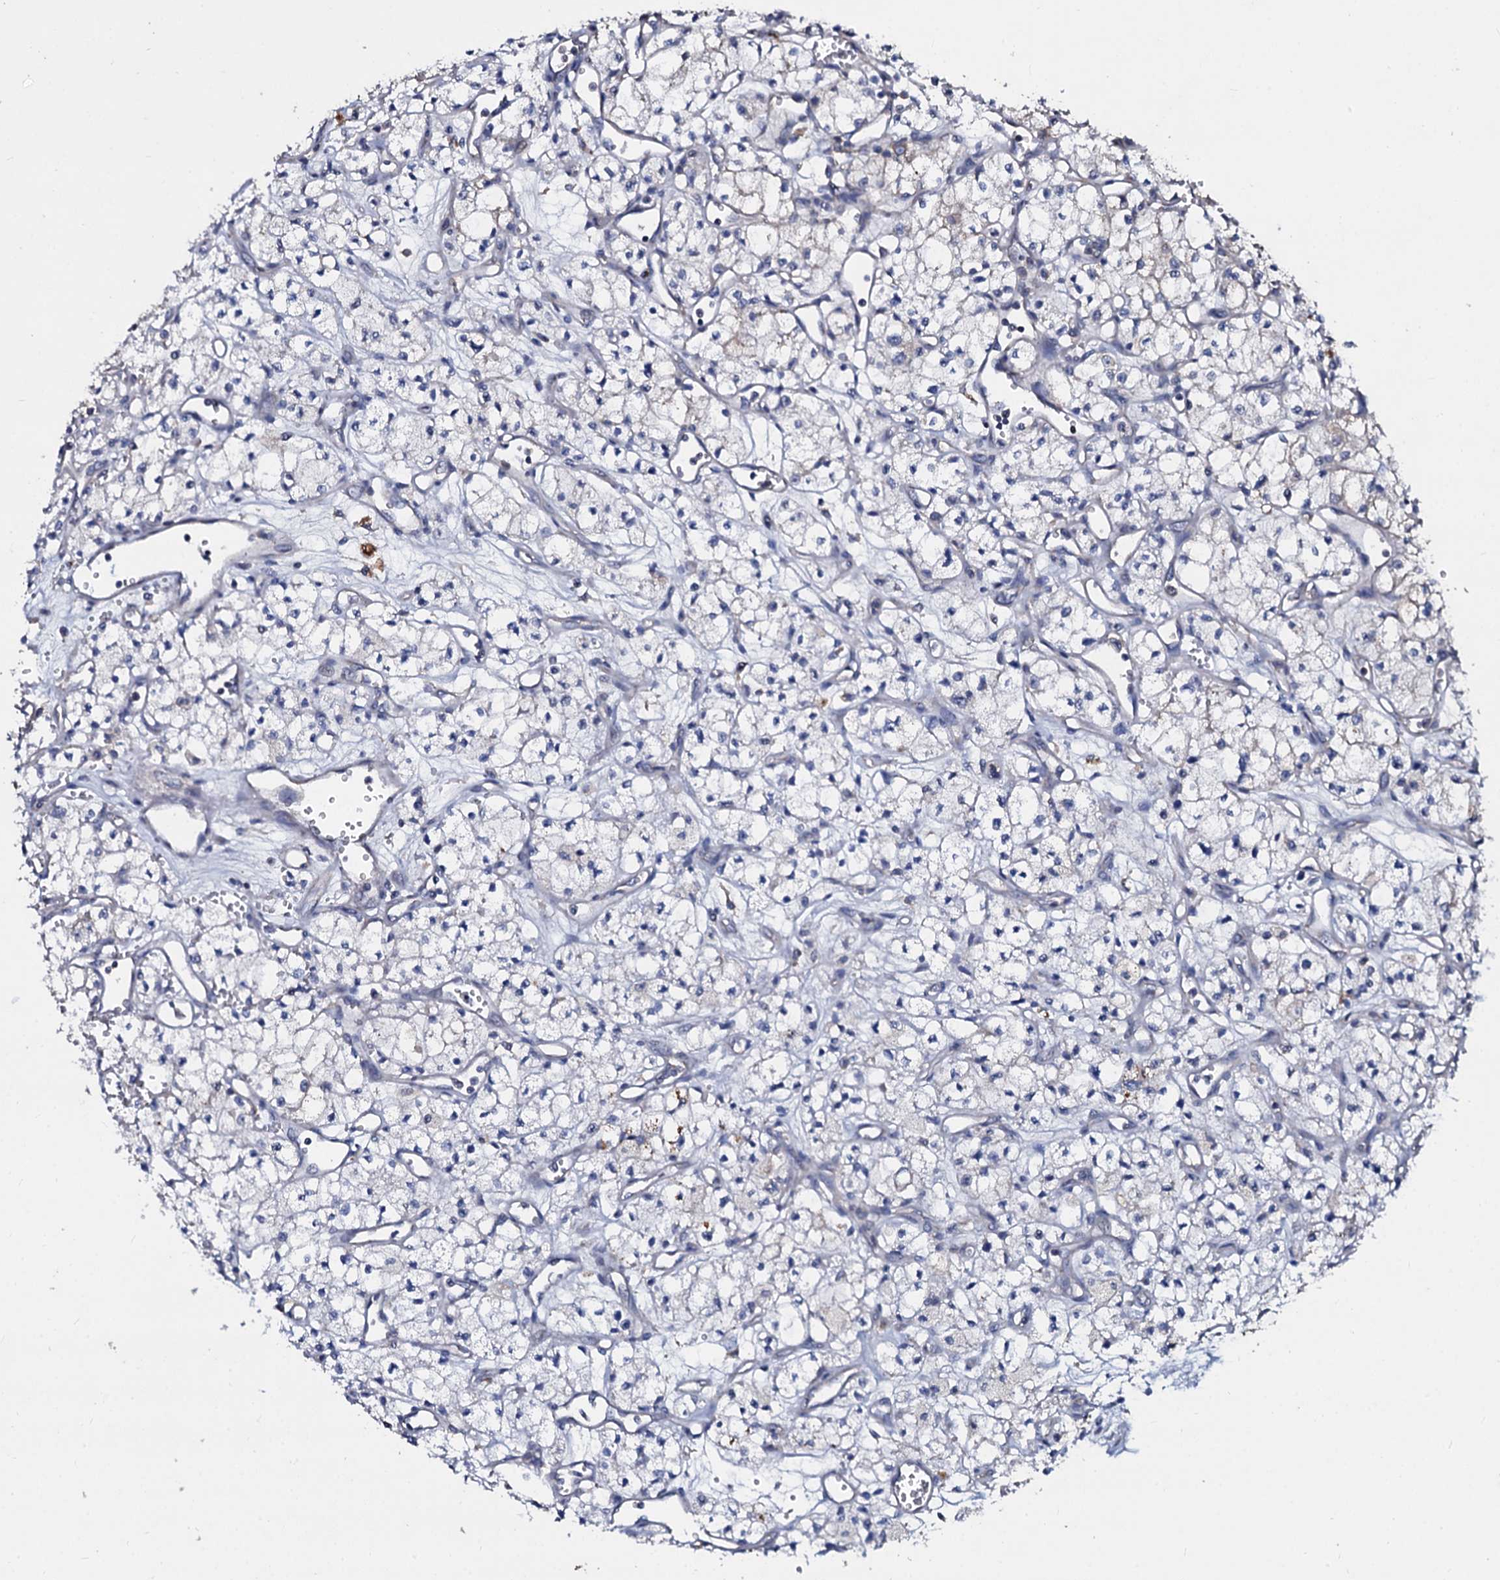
{"staining": {"intensity": "weak", "quantity": "<25%", "location": "cytoplasmic/membranous"}, "tissue": "renal cancer", "cell_type": "Tumor cells", "image_type": "cancer", "snomed": [{"axis": "morphology", "description": "Adenocarcinoma, NOS"}, {"axis": "topography", "description": "Kidney"}], "caption": "DAB (3,3'-diaminobenzidine) immunohistochemical staining of human renal cancer demonstrates no significant positivity in tumor cells.", "gene": "SLC37A4", "patient": {"sex": "male", "age": 59}}